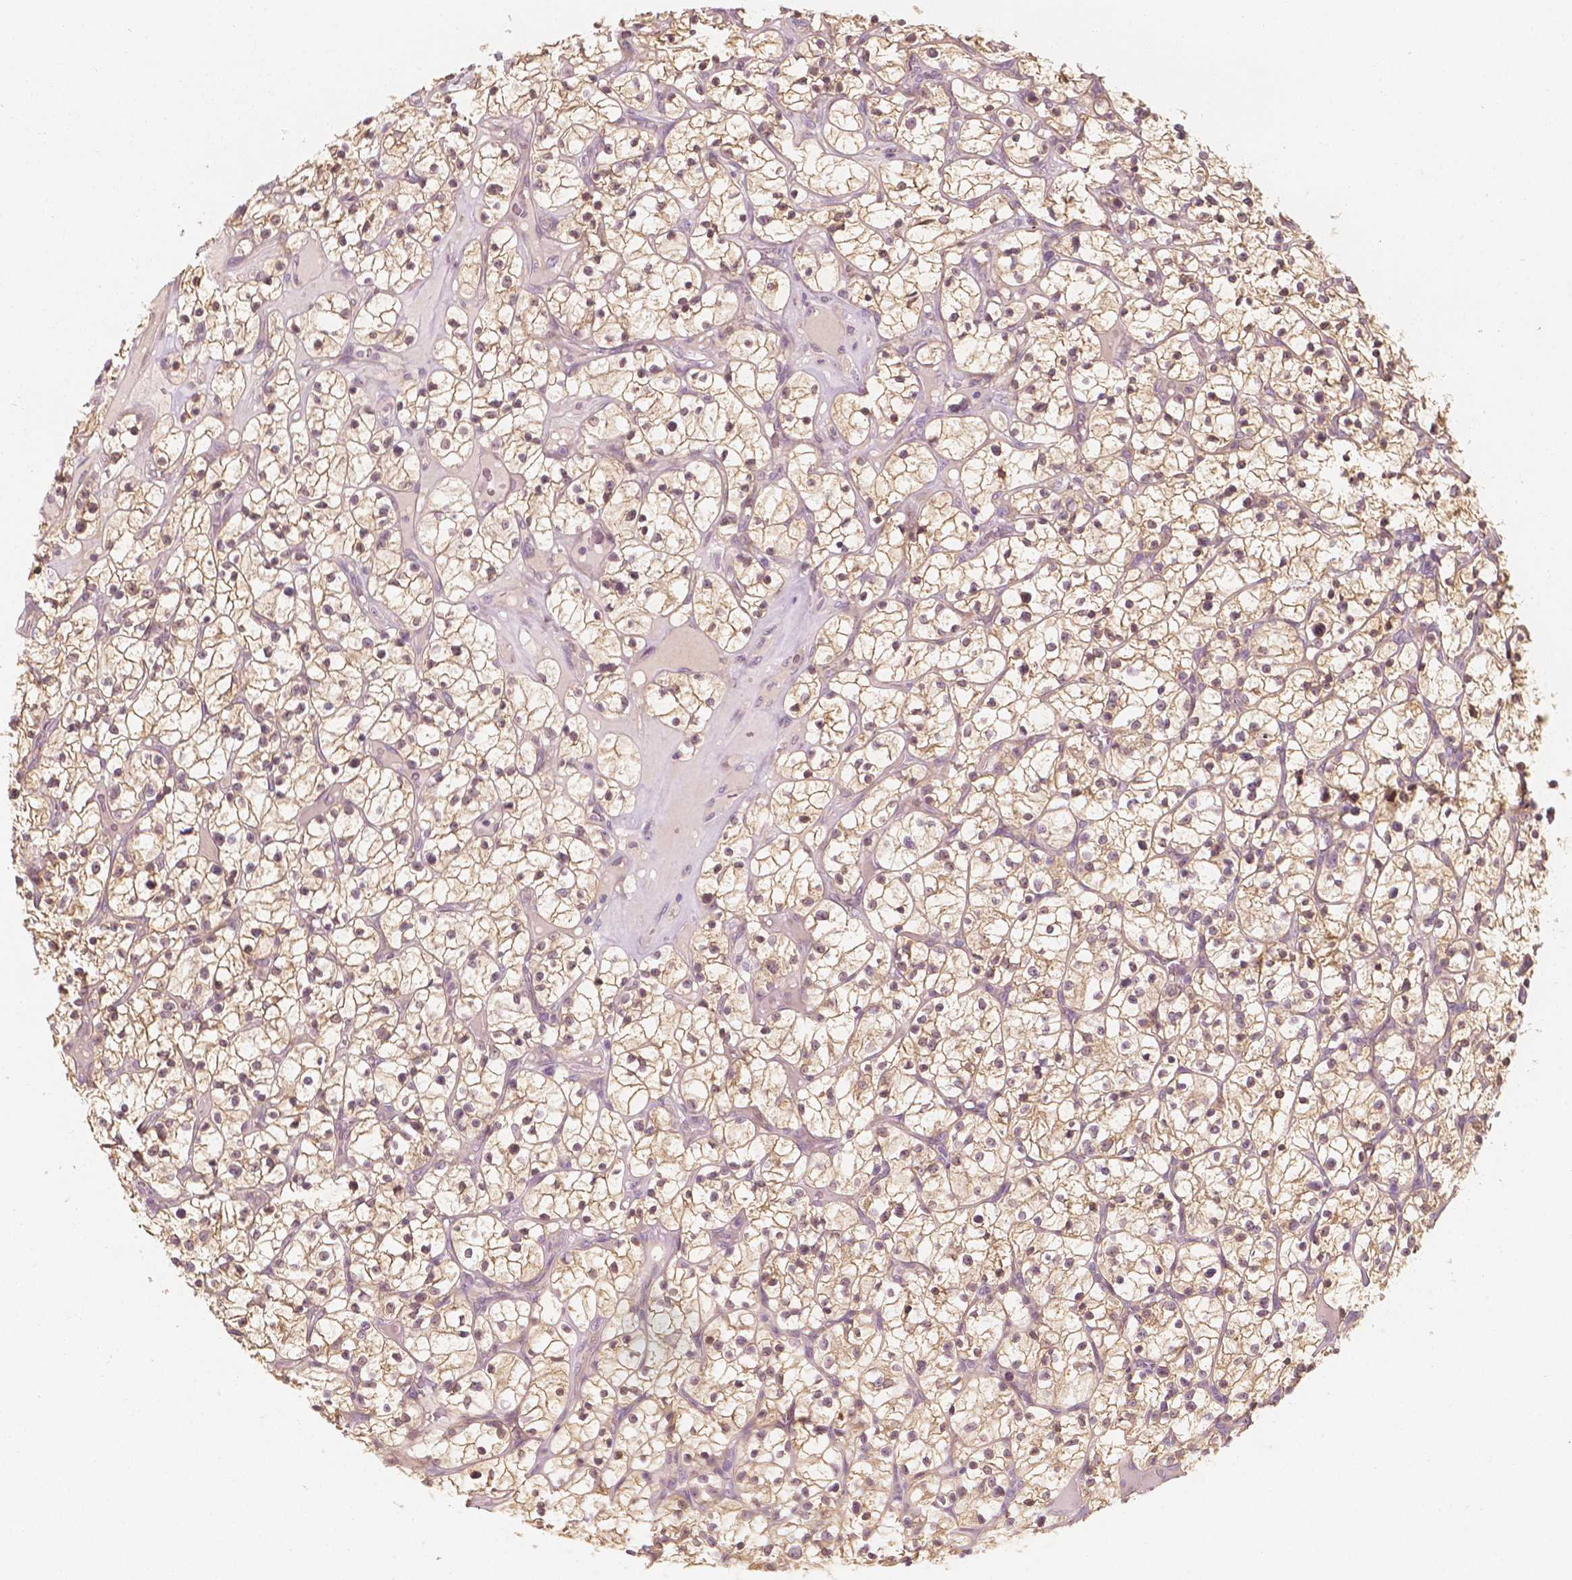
{"staining": {"intensity": "weak", "quantity": ">75%", "location": "cytoplasmic/membranous"}, "tissue": "renal cancer", "cell_type": "Tumor cells", "image_type": "cancer", "snomed": [{"axis": "morphology", "description": "Adenocarcinoma, NOS"}, {"axis": "topography", "description": "Kidney"}], "caption": "Human renal cancer (adenocarcinoma) stained with a brown dye shows weak cytoplasmic/membranous positive staining in approximately >75% of tumor cells.", "gene": "SHPK", "patient": {"sex": "female", "age": 64}}